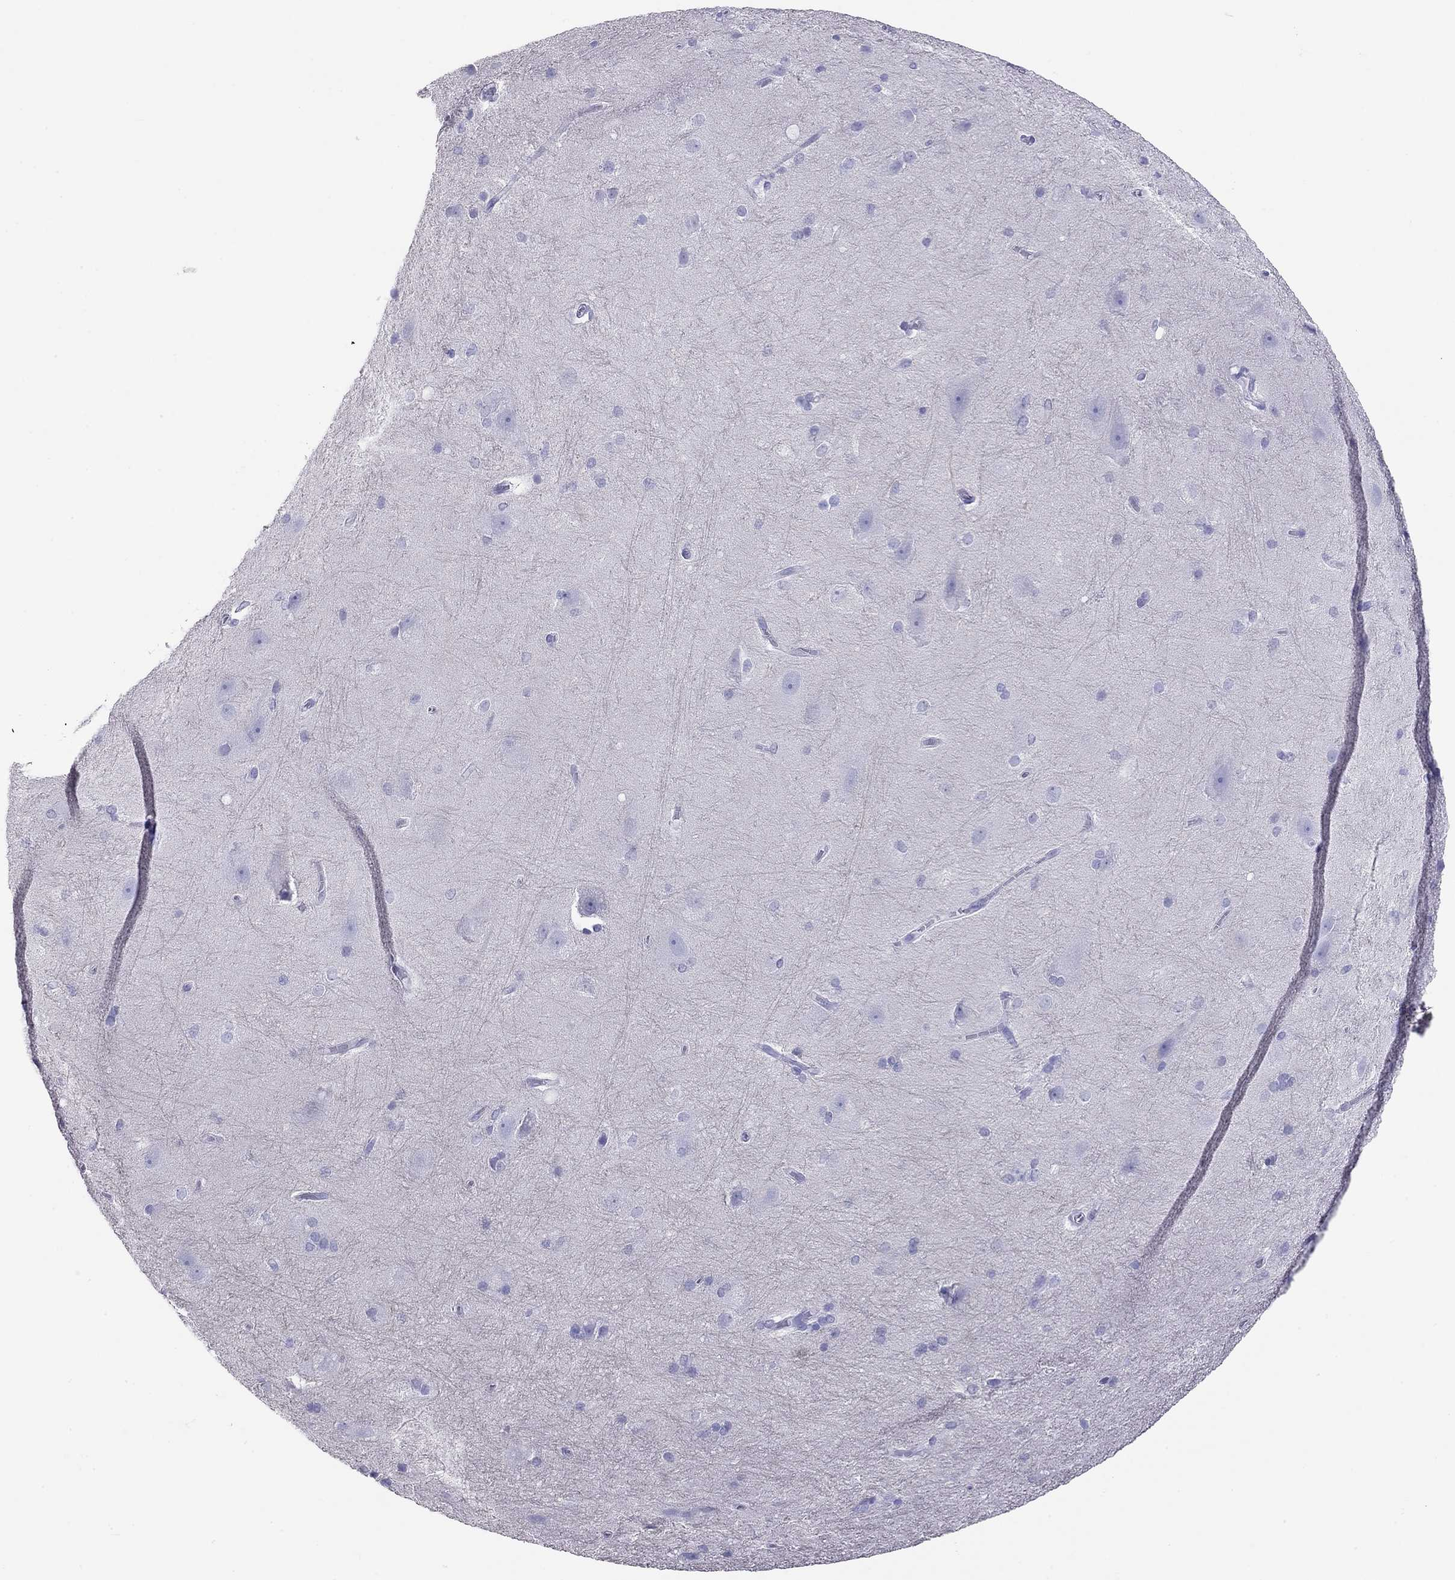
{"staining": {"intensity": "negative", "quantity": "none", "location": "none"}, "tissue": "hippocampus", "cell_type": "Glial cells", "image_type": "normal", "snomed": [{"axis": "morphology", "description": "Normal tissue, NOS"}, {"axis": "topography", "description": "Cerebral cortex"}, {"axis": "topography", "description": "Hippocampus"}], "caption": "High magnification brightfield microscopy of normal hippocampus stained with DAB (brown) and counterstained with hematoxylin (blue): glial cells show no significant expression. (DAB immunohistochemistry (IHC), high magnification).", "gene": "HLA", "patient": {"sex": "female", "age": 19}}